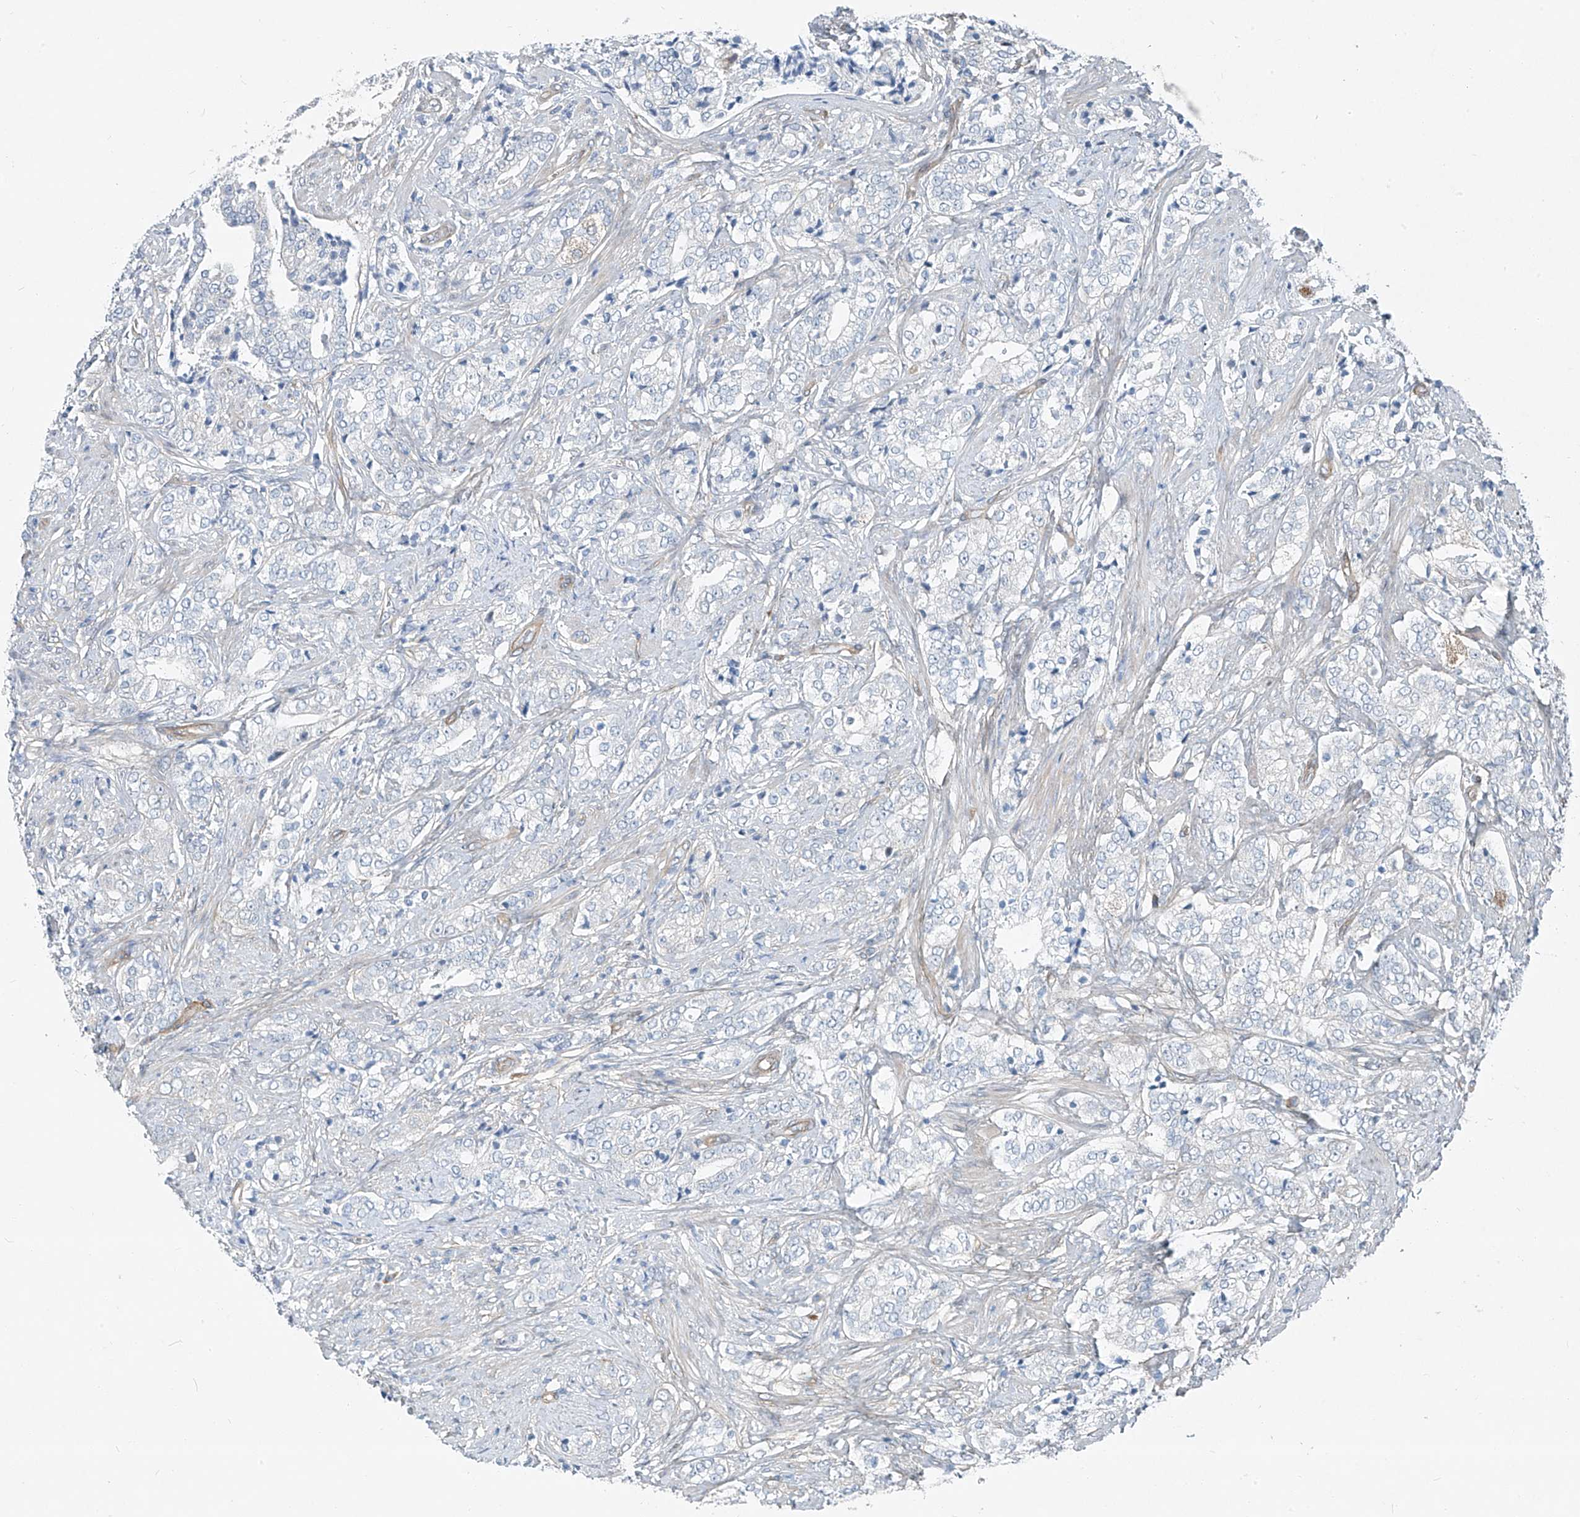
{"staining": {"intensity": "negative", "quantity": "none", "location": "none"}, "tissue": "prostate cancer", "cell_type": "Tumor cells", "image_type": "cancer", "snomed": [{"axis": "morphology", "description": "Adenocarcinoma, High grade"}, {"axis": "topography", "description": "Prostate"}], "caption": "This is an IHC image of human prostate adenocarcinoma (high-grade). There is no expression in tumor cells.", "gene": "TNS2", "patient": {"sex": "male", "age": 69}}